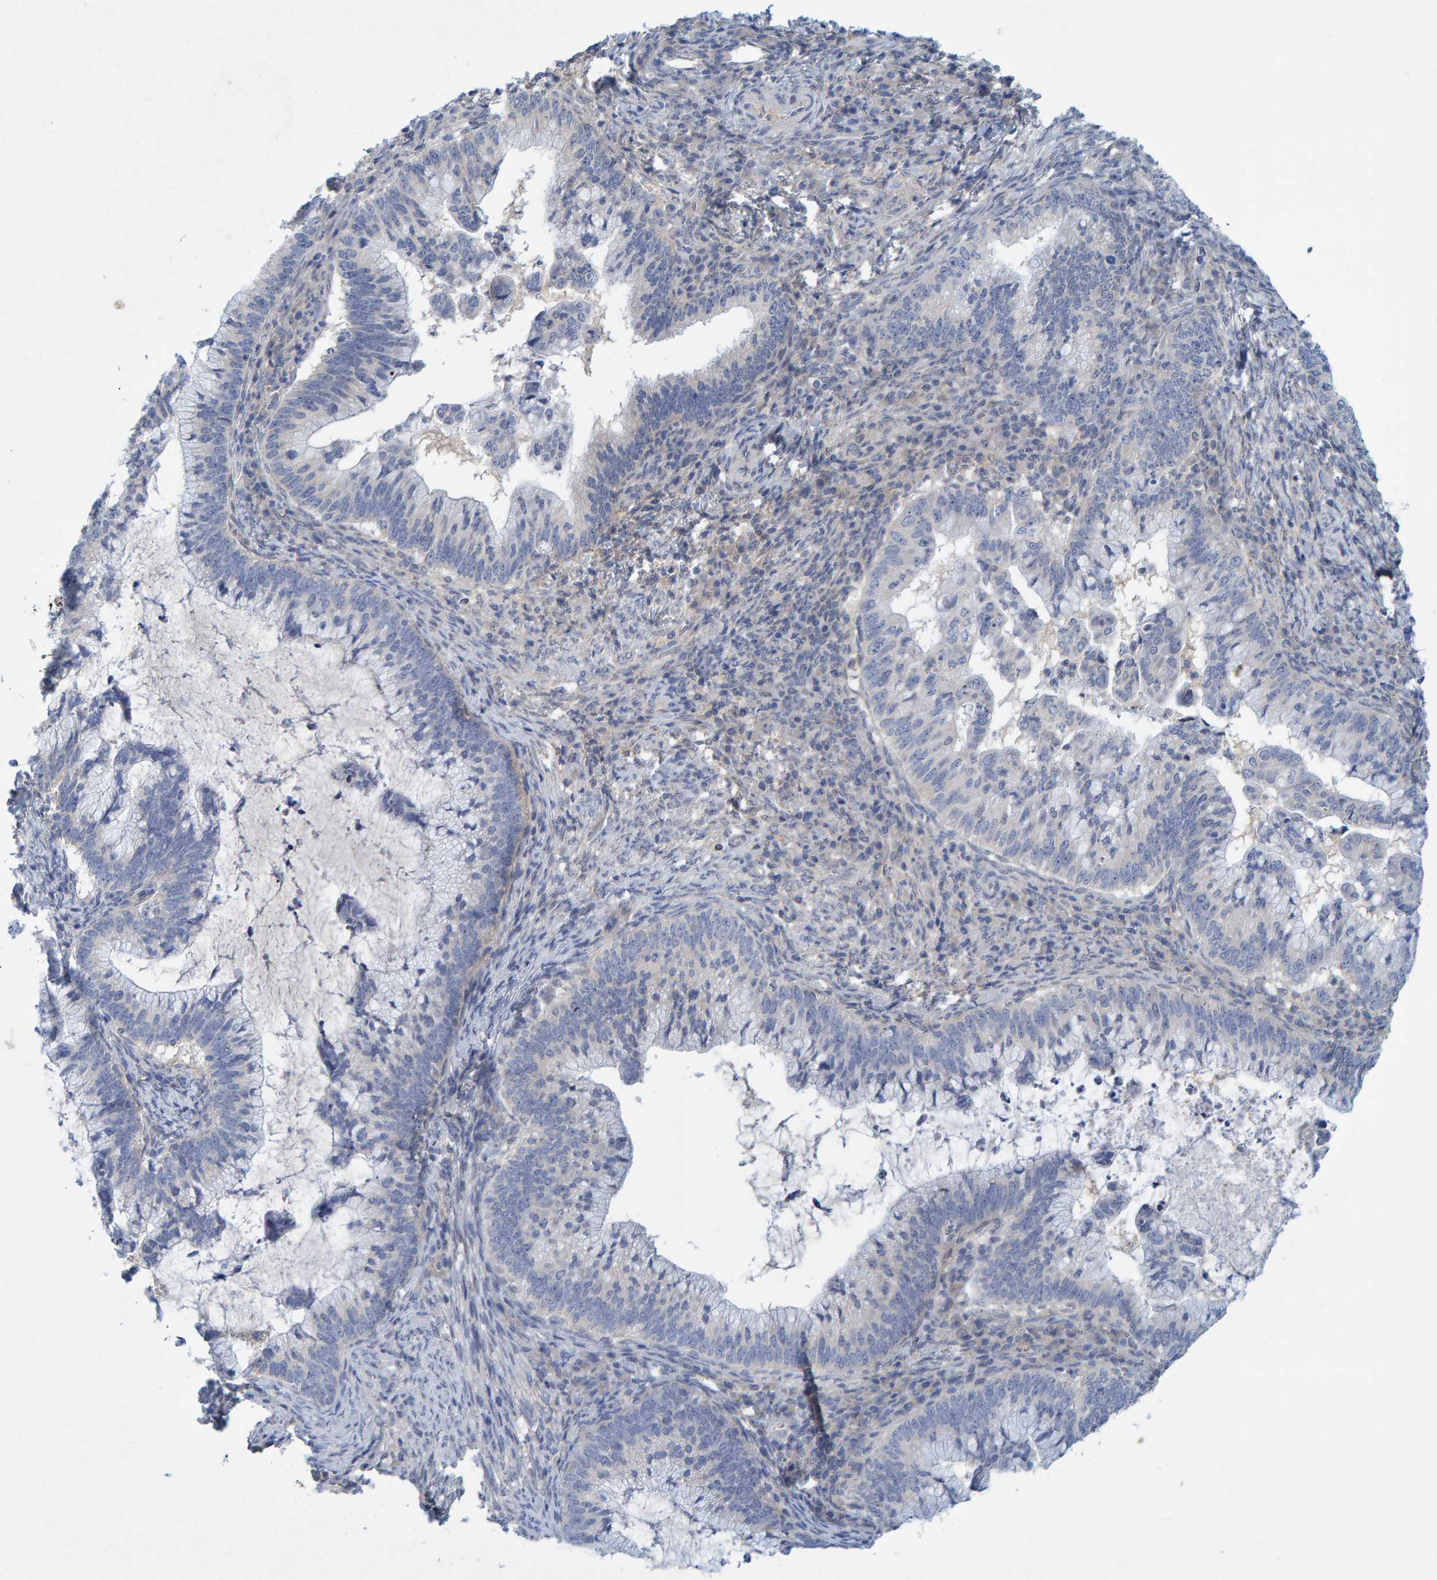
{"staining": {"intensity": "negative", "quantity": "none", "location": "none"}, "tissue": "cervical cancer", "cell_type": "Tumor cells", "image_type": "cancer", "snomed": [{"axis": "morphology", "description": "Adenocarcinoma, NOS"}, {"axis": "topography", "description": "Cervix"}], "caption": "The immunohistochemistry (IHC) photomicrograph has no significant expression in tumor cells of cervical adenocarcinoma tissue.", "gene": "ALAD", "patient": {"sex": "female", "age": 36}}